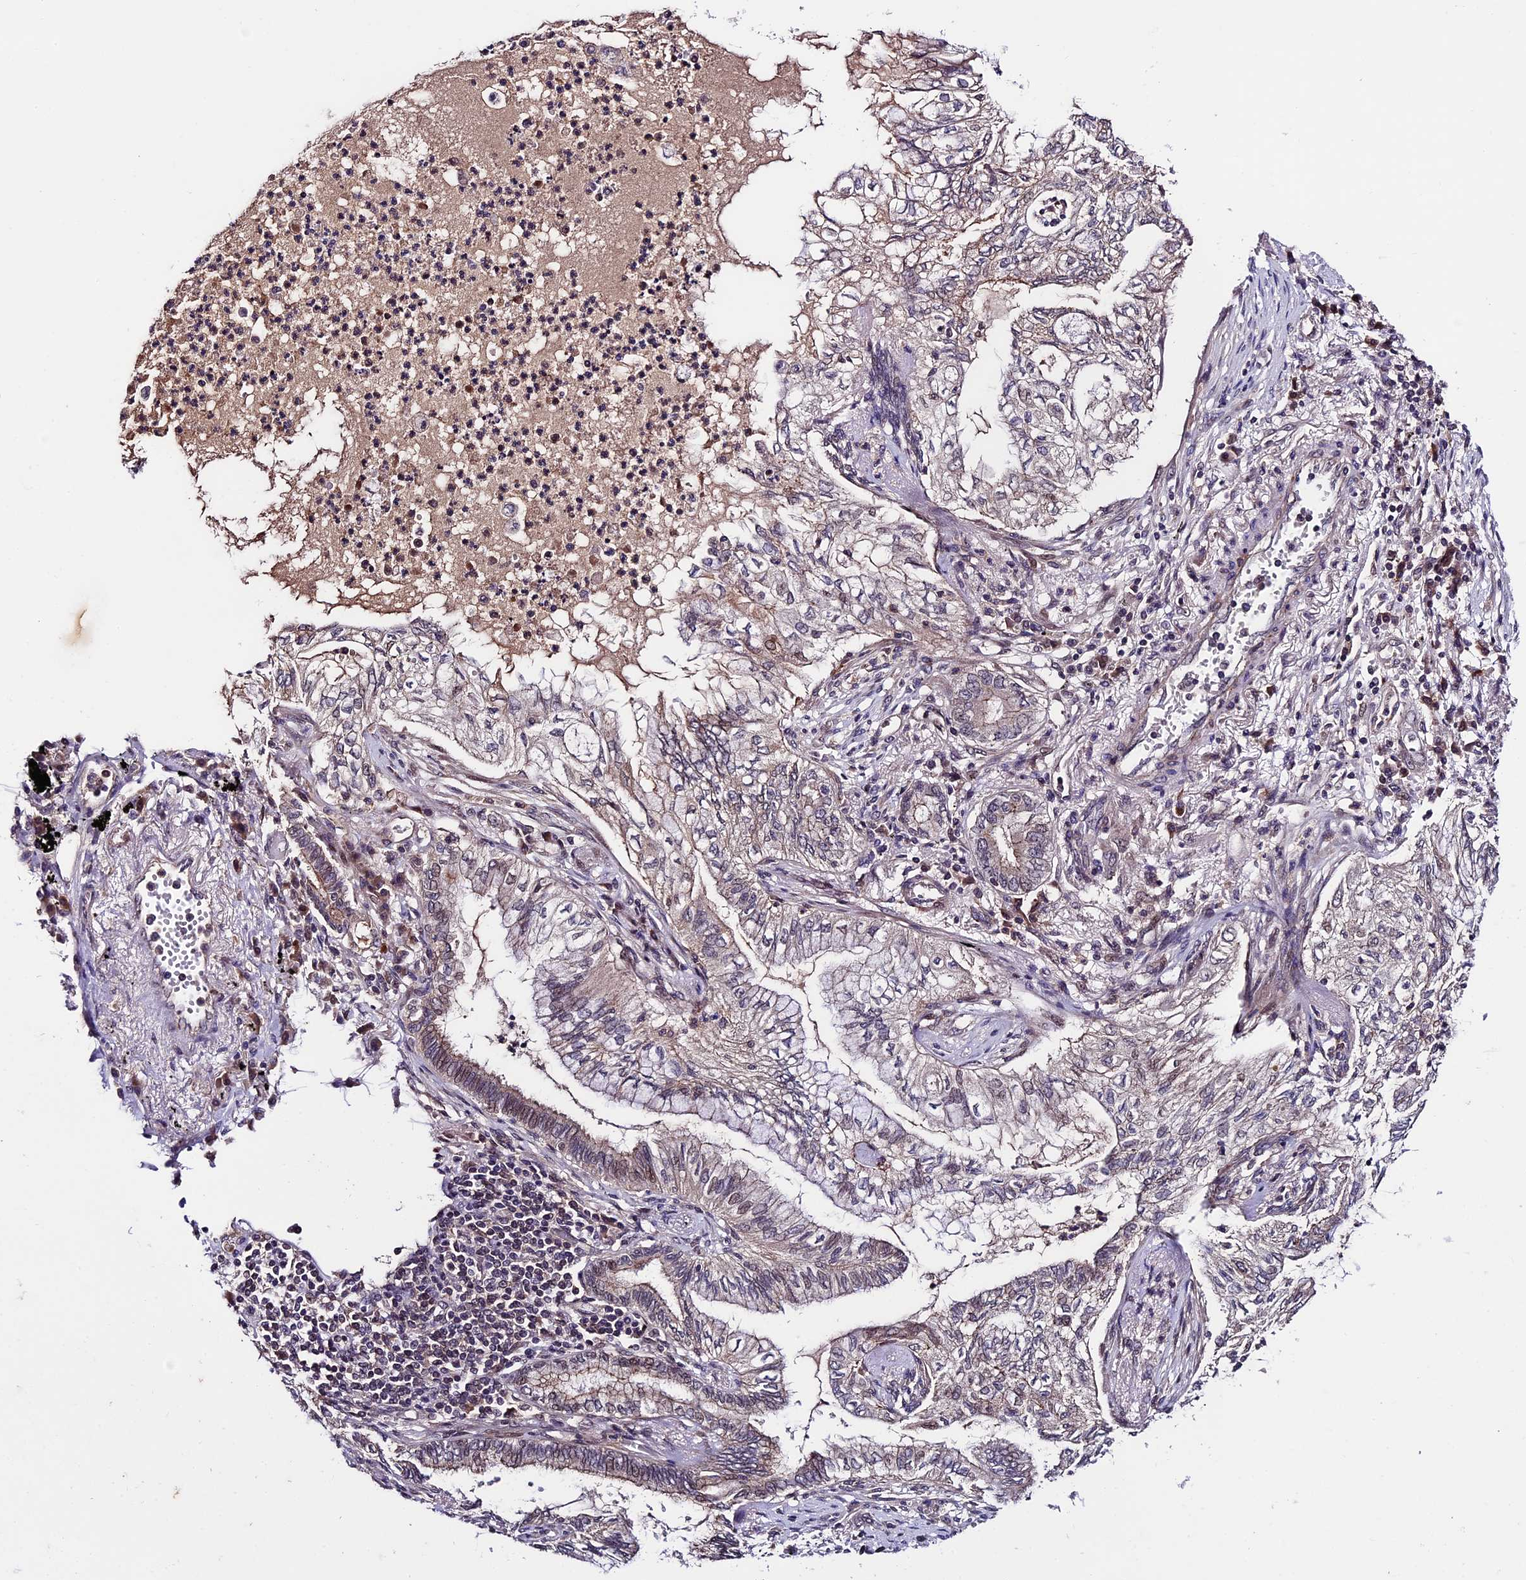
{"staining": {"intensity": "weak", "quantity": "<25%", "location": "cytoplasmic/membranous"}, "tissue": "lung cancer", "cell_type": "Tumor cells", "image_type": "cancer", "snomed": [{"axis": "morphology", "description": "Adenocarcinoma, NOS"}, {"axis": "topography", "description": "Lung"}], "caption": "Tumor cells are negative for brown protein staining in lung adenocarcinoma.", "gene": "SIPA1L3", "patient": {"sex": "female", "age": 70}}